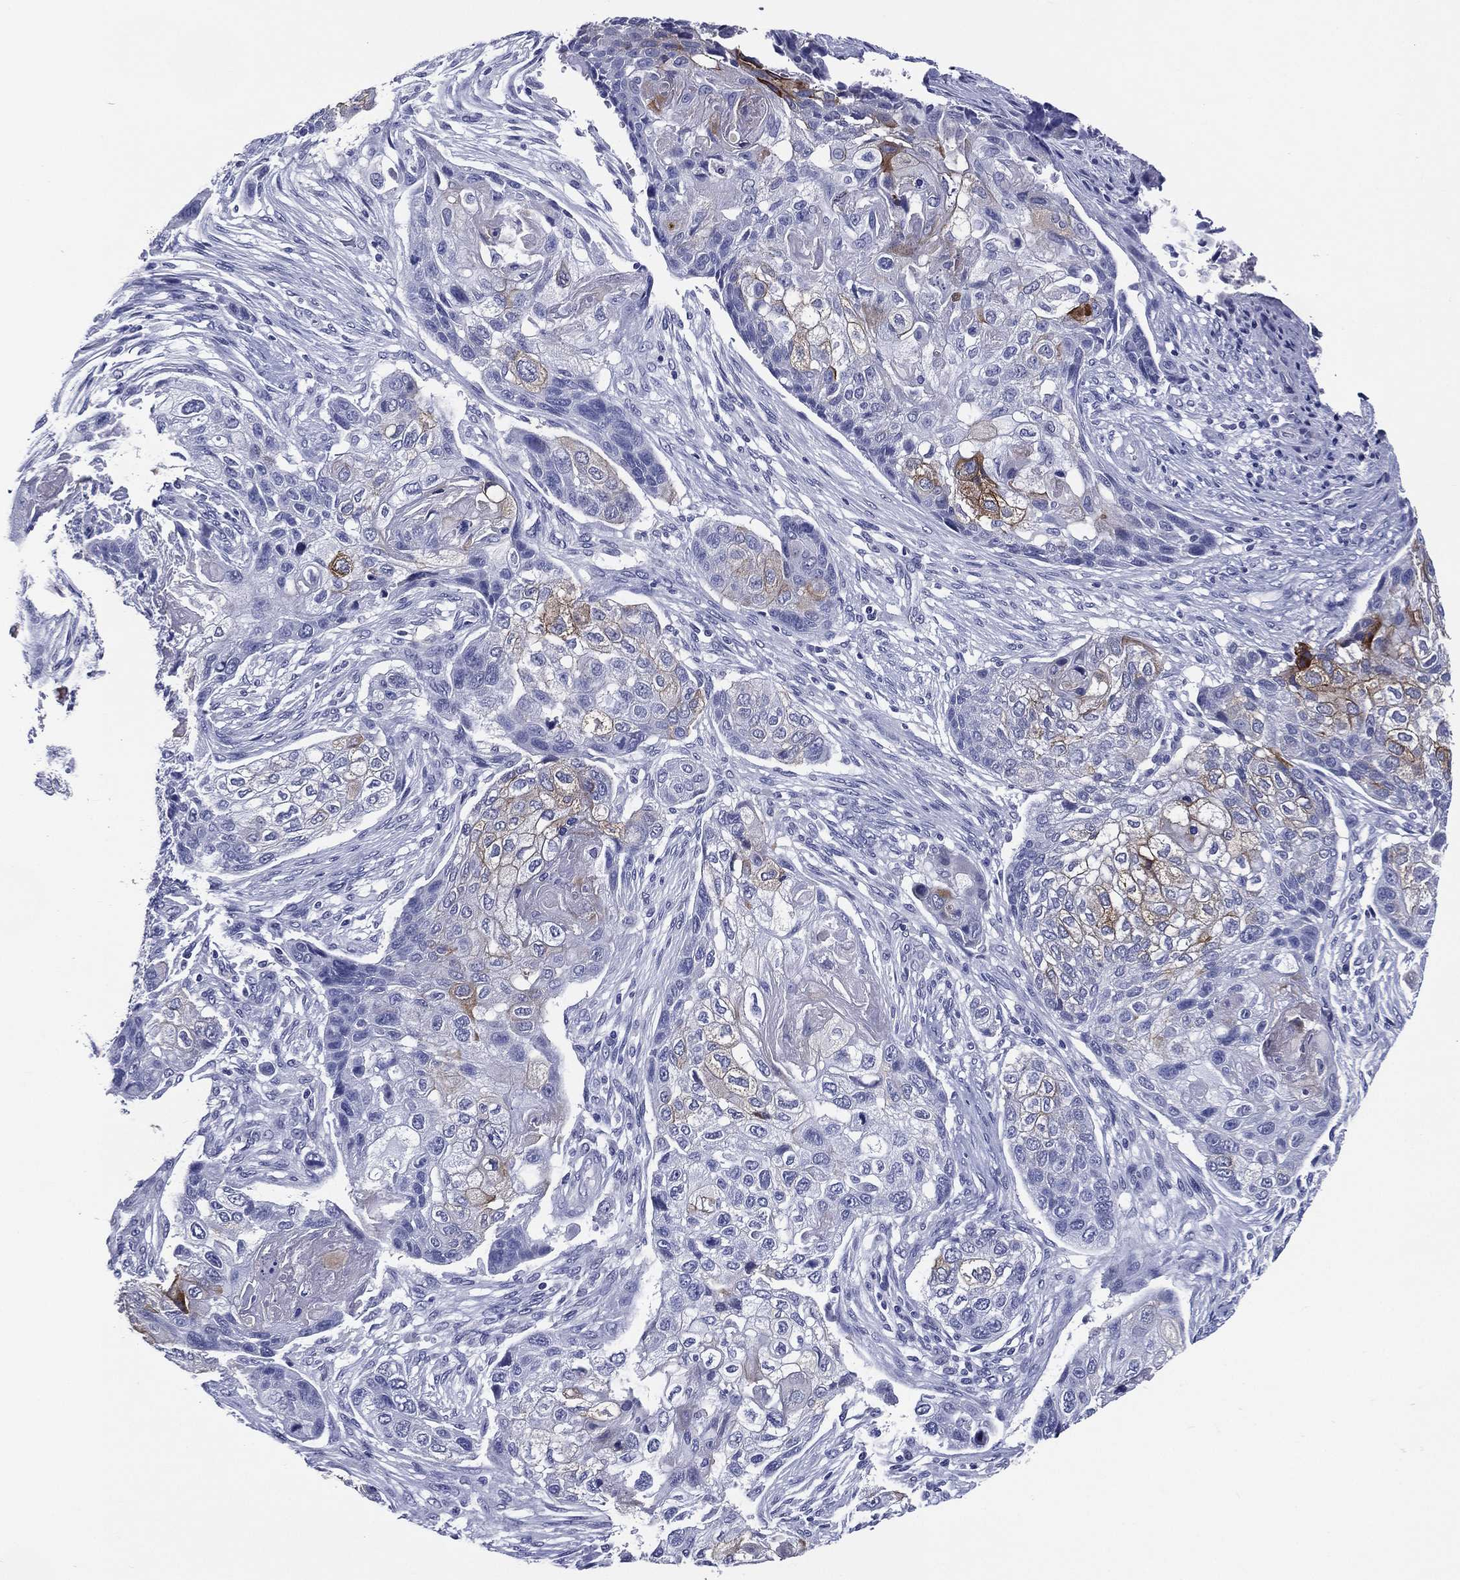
{"staining": {"intensity": "moderate", "quantity": "<25%", "location": "cytoplasmic/membranous"}, "tissue": "lung cancer", "cell_type": "Tumor cells", "image_type": "cancer", "snomed": [{"axis": "morphology", "description": "Normal tissue, NOS"}, {"axis": "morphology", "description": "Squamous cell carcinoma, NOS"}, {"axis": "topography", "description": "Bronchus"}, {"axis": "topography", "description": "Lung"}], "caption": "This image demonstrates immunohistochemistry staining of human lung cancer (squamous cell carcinoma), with low moderate cytoplasmic/membranous positivity in about <25% of tumor cells.", "gene": "ACE2", "patient": {"sex": "male", "age": 69}}